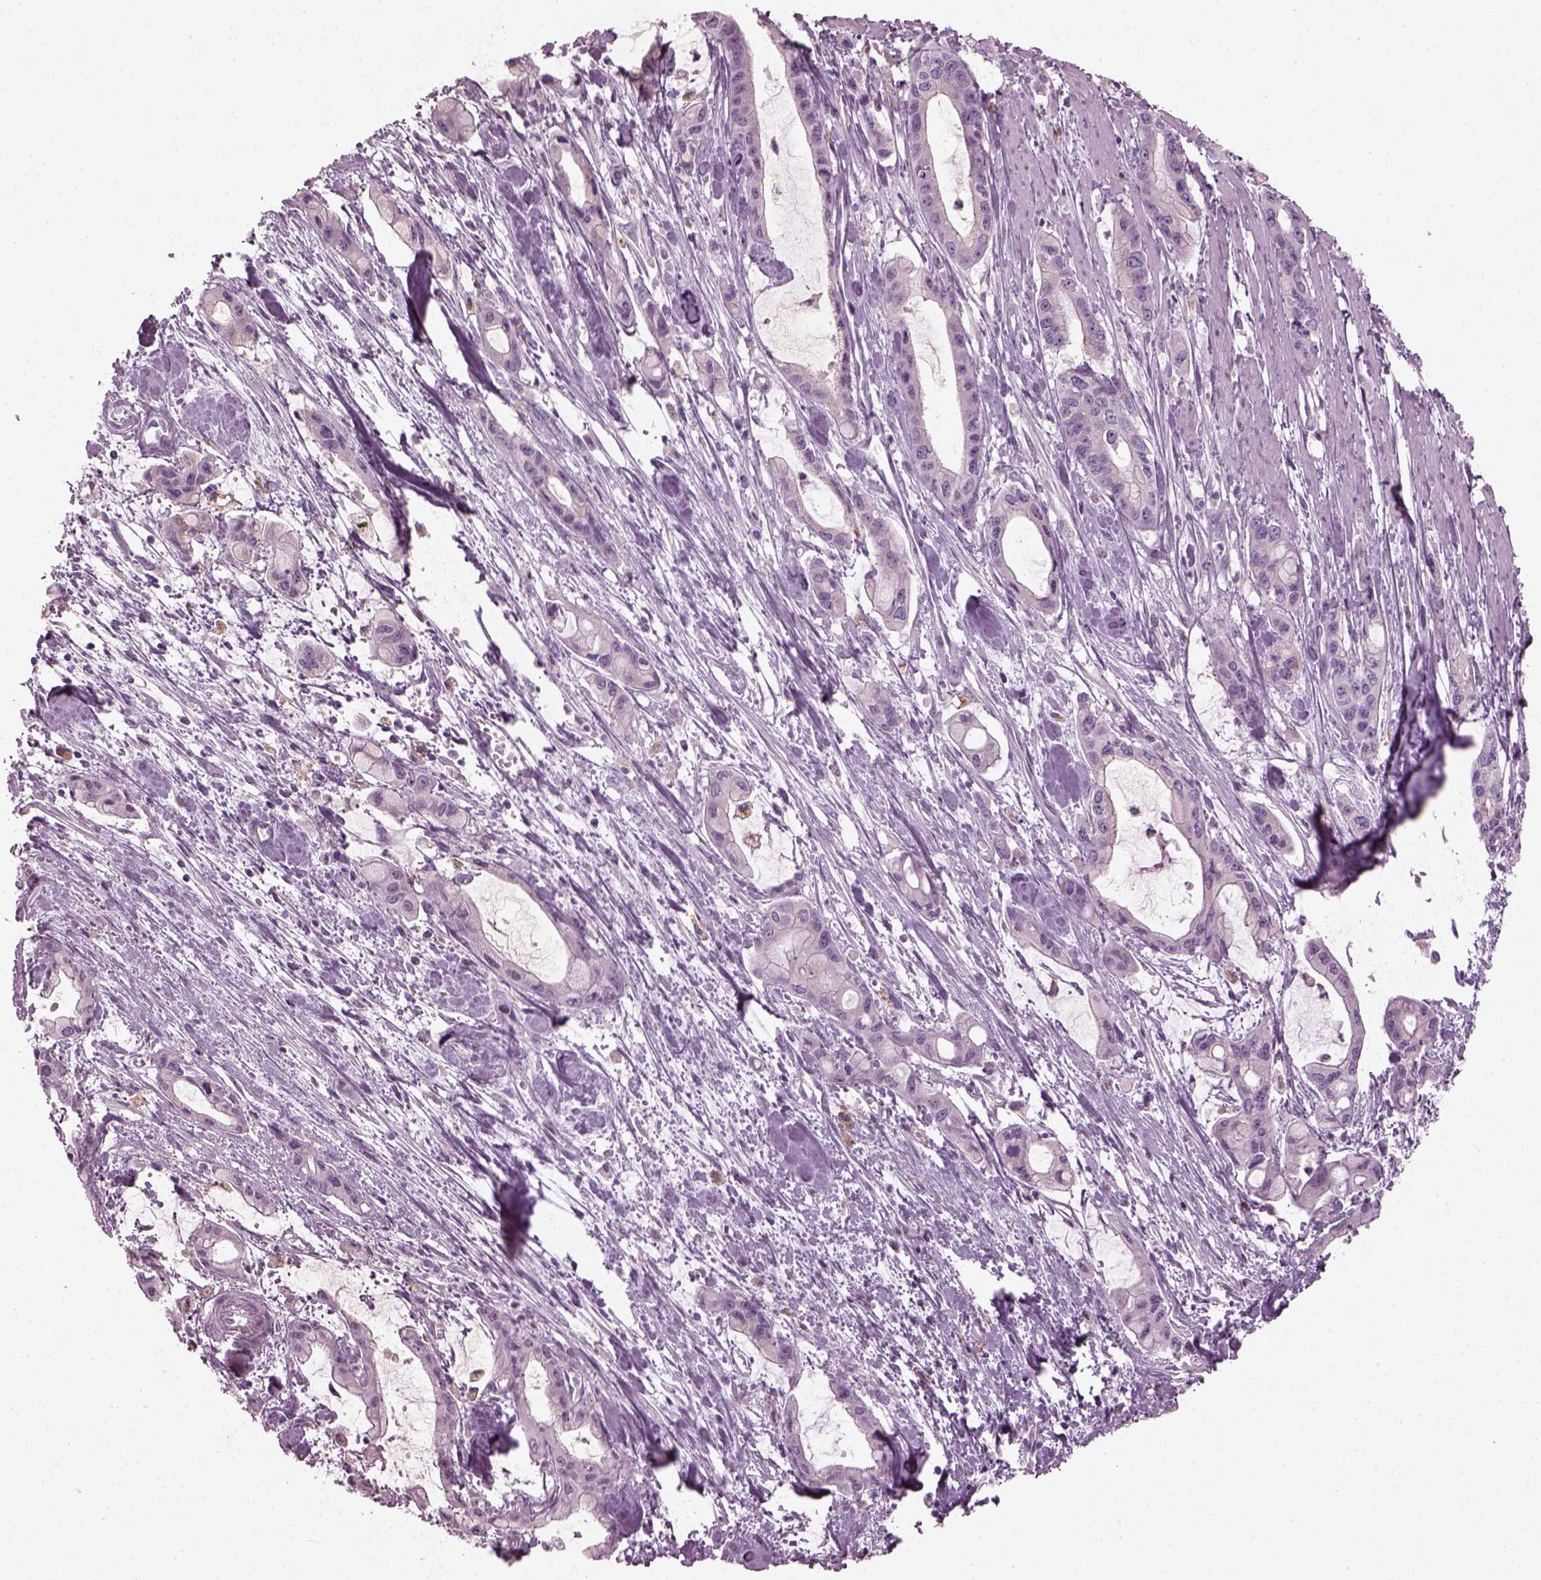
{"staining": {"intensity": "negative", "quantity": "none", "location": "none"}, "tissue": "pancreatic cancer", "cell_type": "Tumor cells", "image_type": "cancer", "snomed": [{"axis": "morphology", "description": "Adenocarcinoma, NOS"}, {"axis": "topography", "description": "Pancreas"}], "caption": "High power microscopy histopathology image of an IHC image of pancreatic cancer (adenocarcinoma), revealing no significant positivity in tumor cells.", "gene": "TMEM231", "patient": {"sex": "male", "age": 48}}